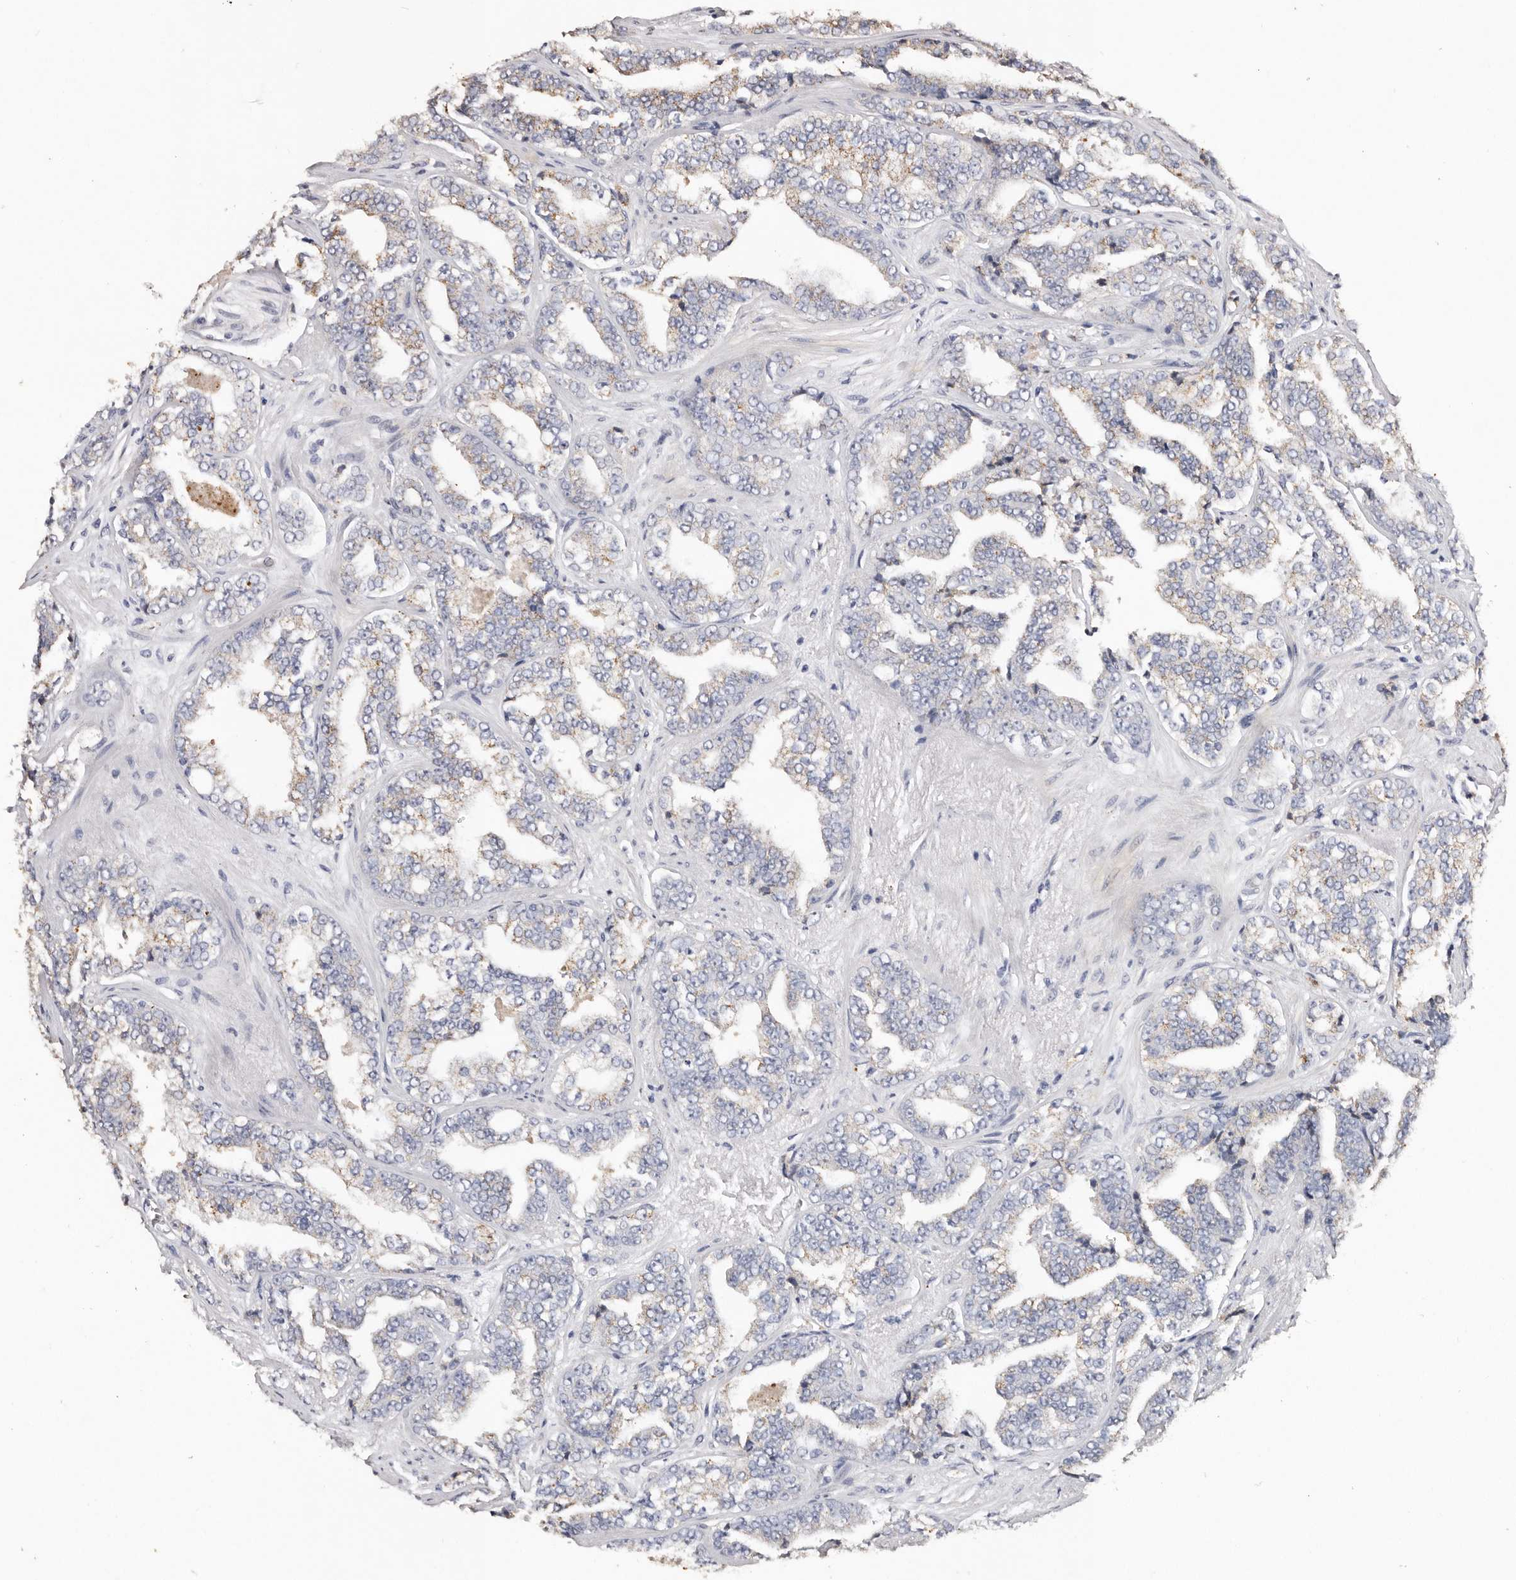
{"staining": {"intensity": "moderate", "quantity": "<25%", "location": "cytoplasmic/membranous"}, "tissue": "prostate cancer", "cell_type": "Tumor cells", "image_type": "cancer", "snomed": [{"axis": "morphology", "description": "Adenocarcinoma, High grade"}, {"axis": "topography", "description": "Prostate"}], "caption": "Prostate cancer tissue exhibits moderate cytoplasmic/membranous expression in about <25% of tumor cells, visualized by immunohistochemistry. Nuclei are stained in blue.", "gene": "LGALS7B", "patient": {"sex": "male", "age": 71}}